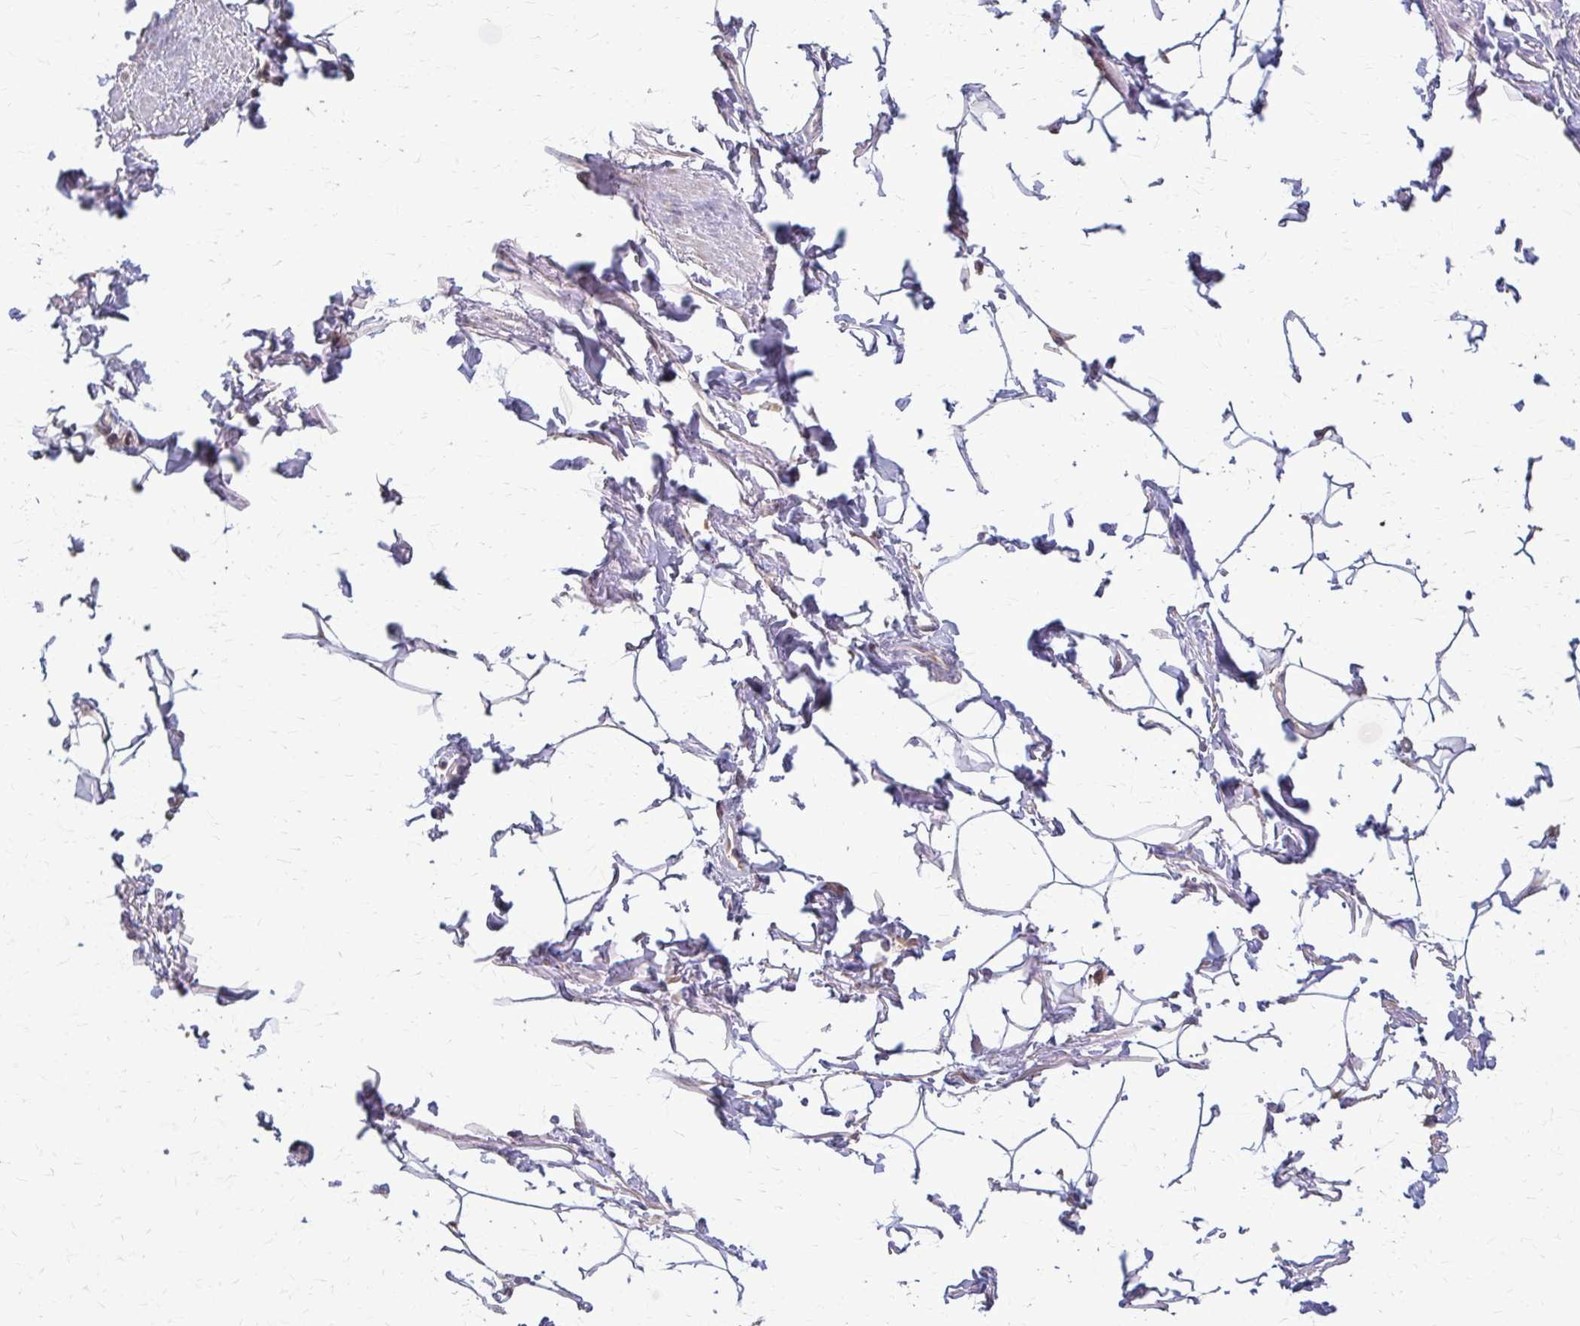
{"staining": {"intensity": "negative", "quantity": "none", "location": "none"}, "tissue": "adipose tissue", "cell_type": "Adipocytes", "image_type": "normal", "snomed": [{"axis": "morphology", "description": "Normal tissue, NOS"}, {"axis": "topography", "description": "Peripheral nerve tissue"}], "caption": "Micrograph shows no significant protein staining in adipocytes of benign adipose tissue. (DAB (3,3'-diaminobenzidine) IHC, high magnification).", "gene": "ZNF34", "patient": {"sex": "male", "age": 51}}